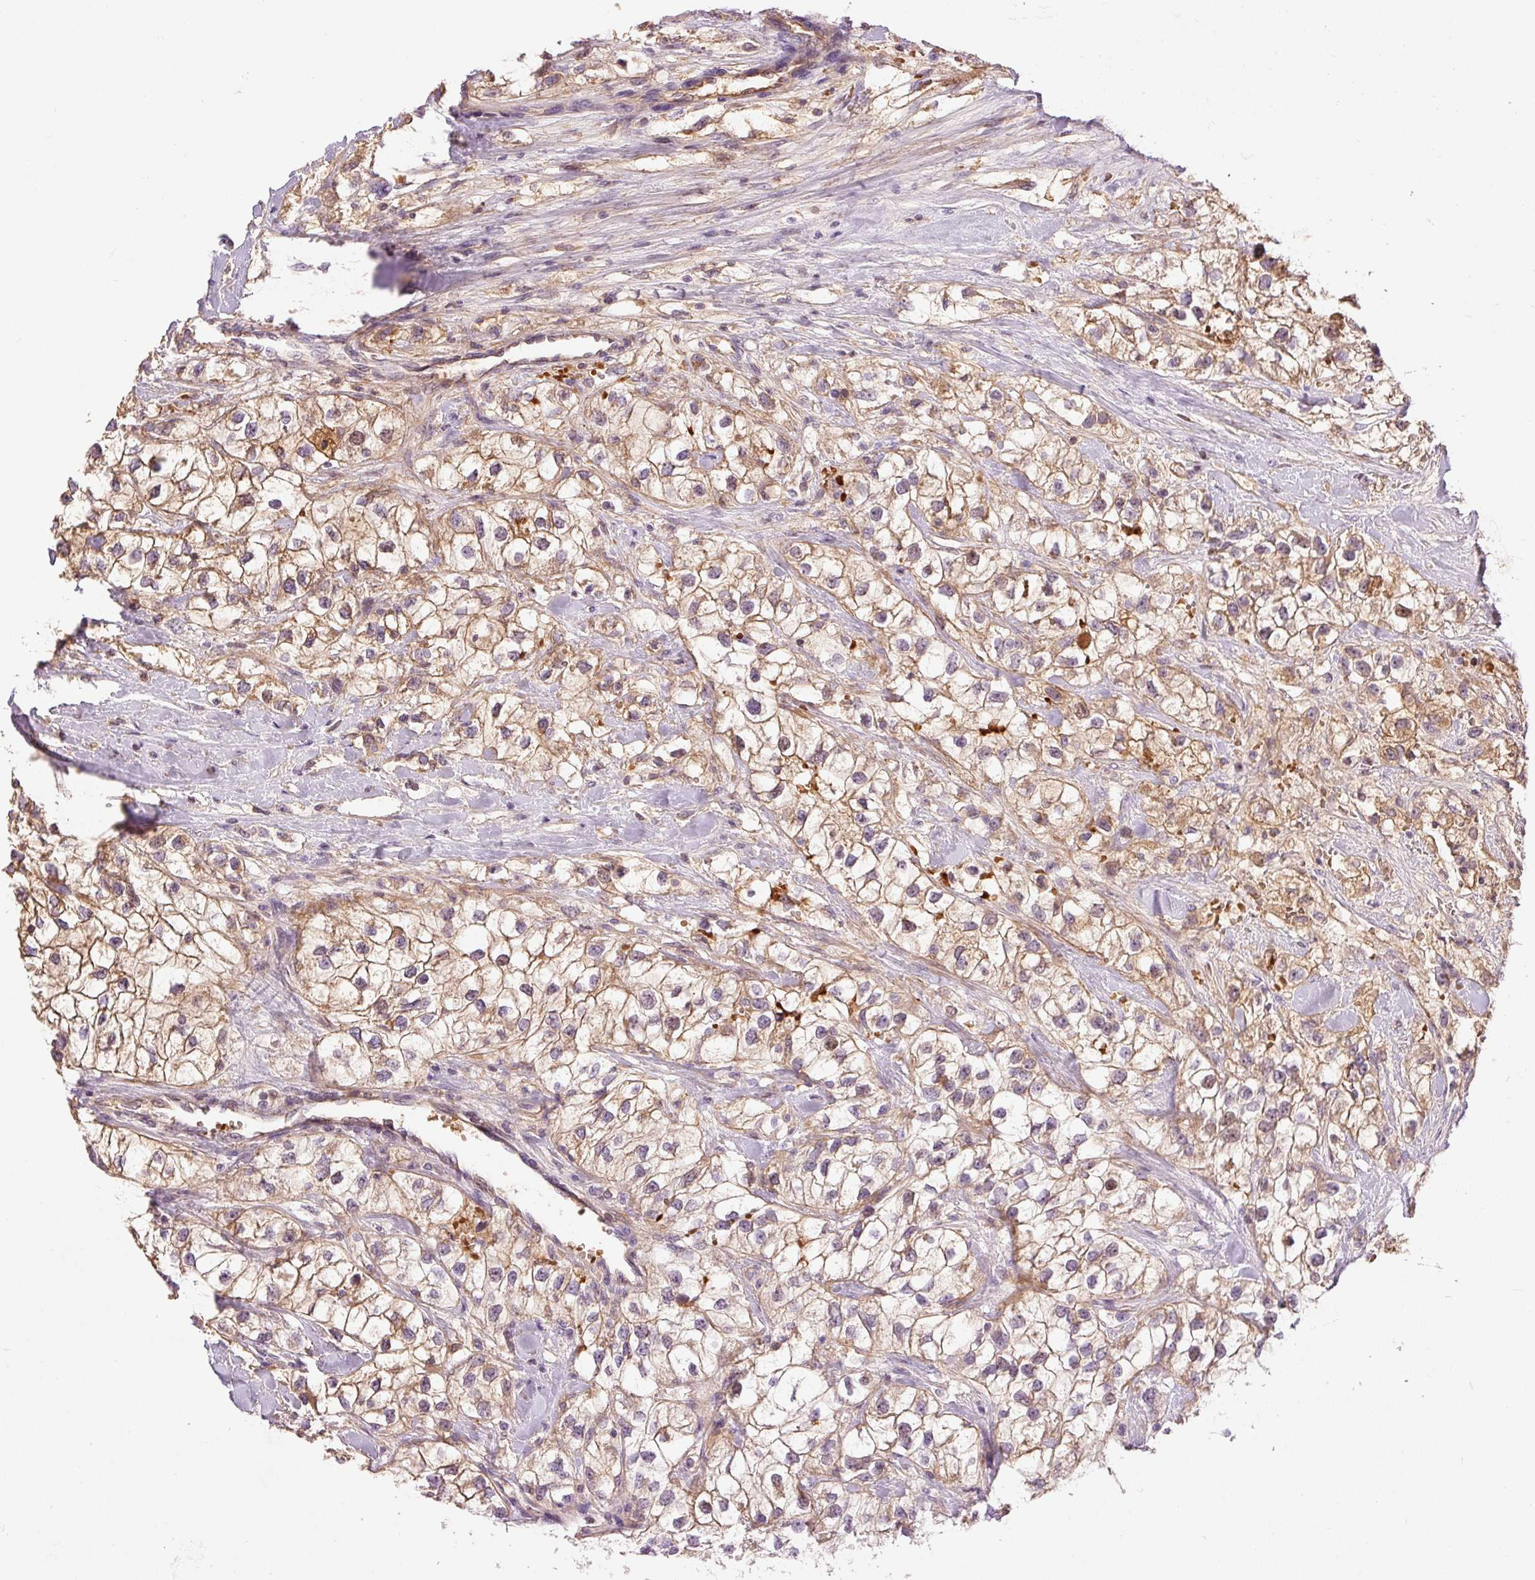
{"staining": {"intensity": "moderate", "quantity": ">75%", "location": "cytoplasmic/membranous"}, "tissue": "renal cancer", "cell_type": "Tumor cells", "image_type": "cancer", "snomed": [{"axis": "morphology", "description": "Adenocarcinoma, NOS"}, {"axis": "topography", "description": "Kidney"}], "caption": "This histopathology image reveals immunohistochemistry staining of human renal cancer, with medium moderate cytoplasmic/membranous staining in about >75% of tumor cells.", "gene": "CMTM8", "patient": {"sex": "male", "age": 59}}